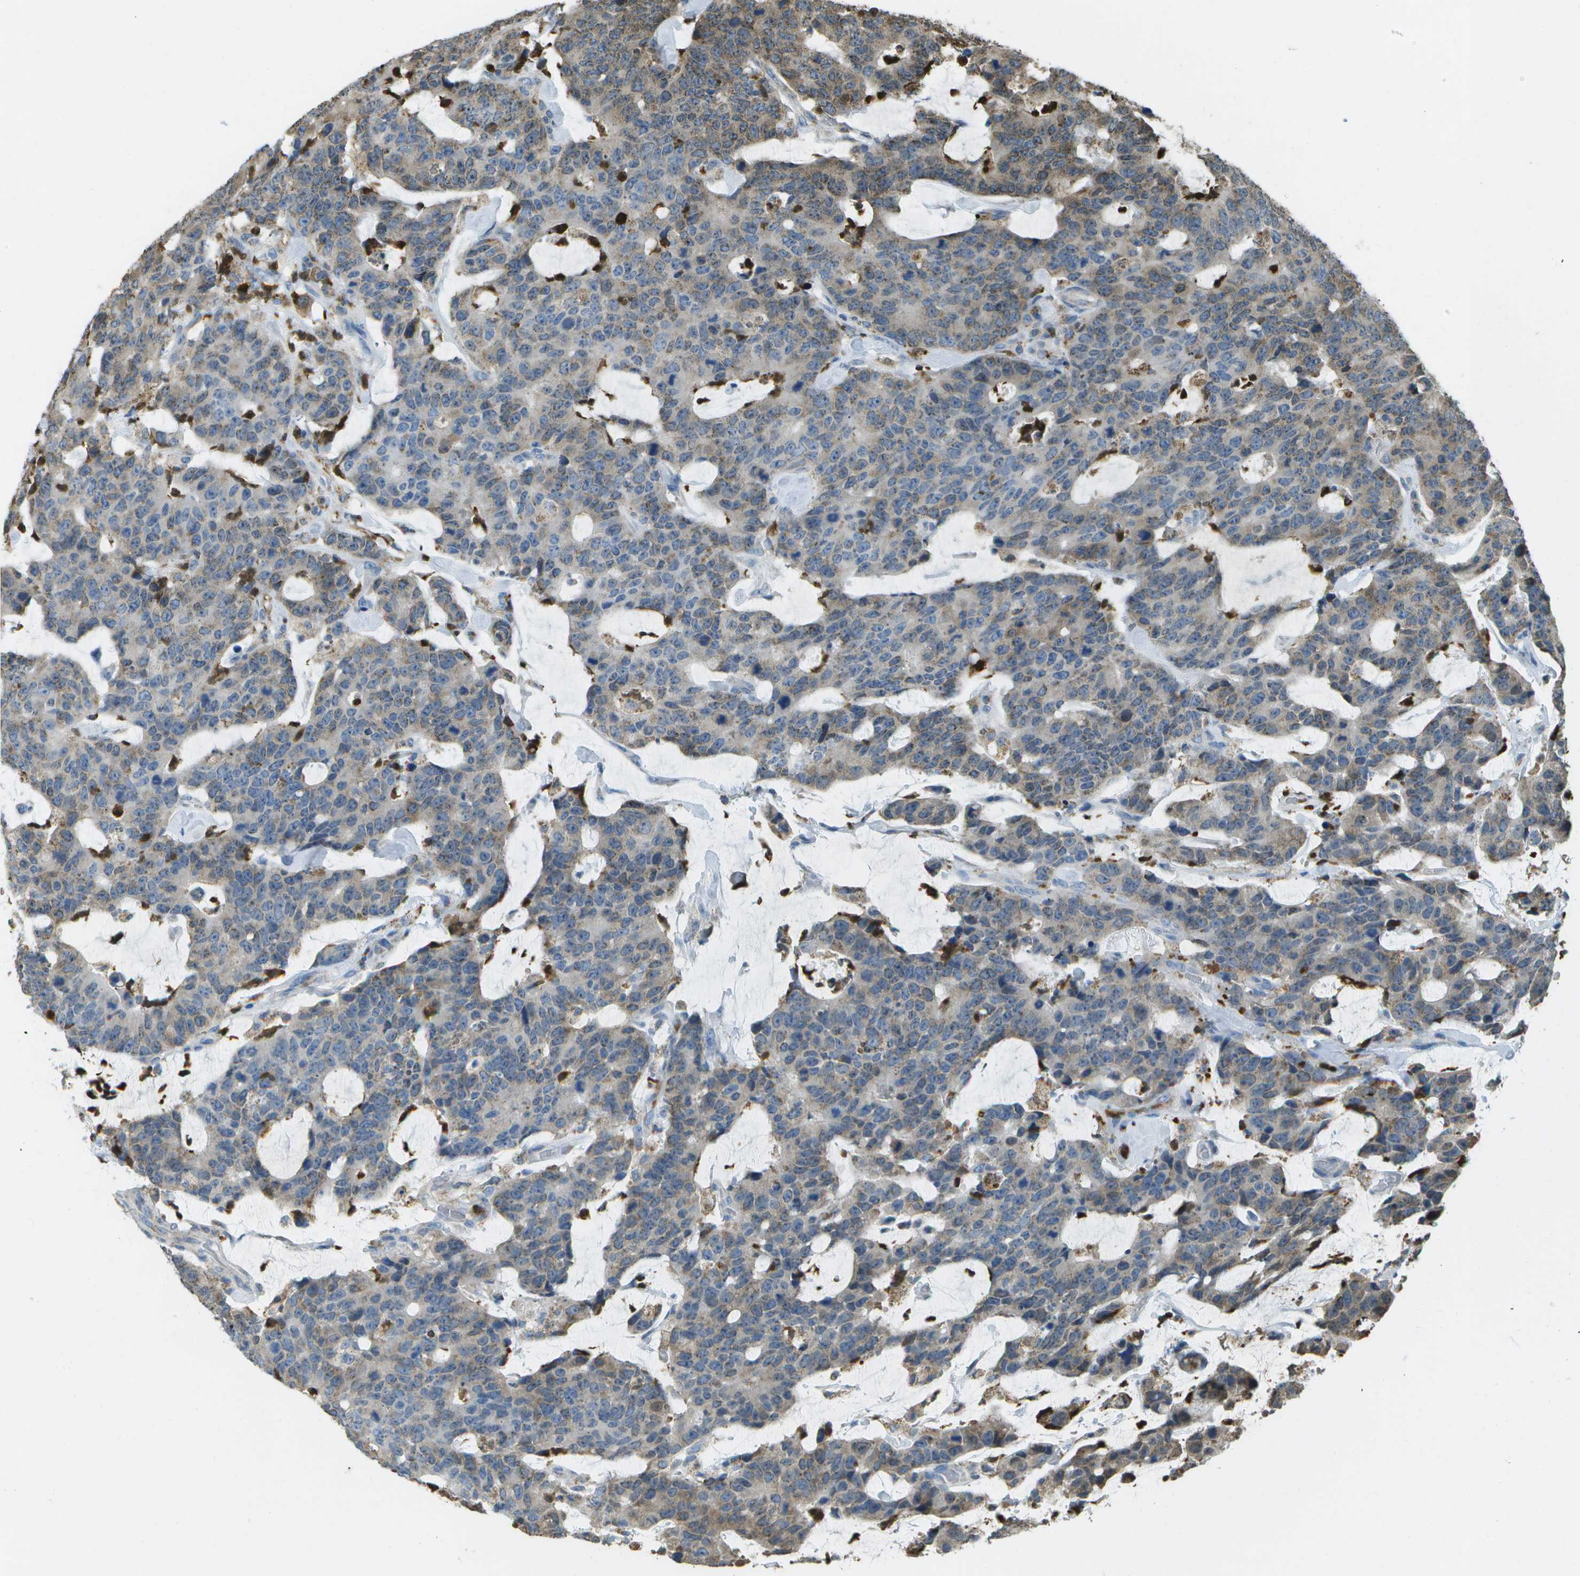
{"staining": {"intensity": "weak", "quantity": "25%-75%", "location": "cytoplasmic/membranous"}, "tissue": "colorectal cancer", "cell_type": "Tumor cells", "image_type": "cancer", "snomed": [{"axis": "morphology", "description": "Adenocarcinoma, NOS"}, {"axis": "topography", "description": "Colon"}], "caption": "Immunohistochemistry (DAB) staining of human colorectal cancer displays weak cytoplasmic/membranous protein expression in approximately 25%-75% of tumor cells.", "gene": "CACHD1", "patient": {"sex": "female", "age": 86}}